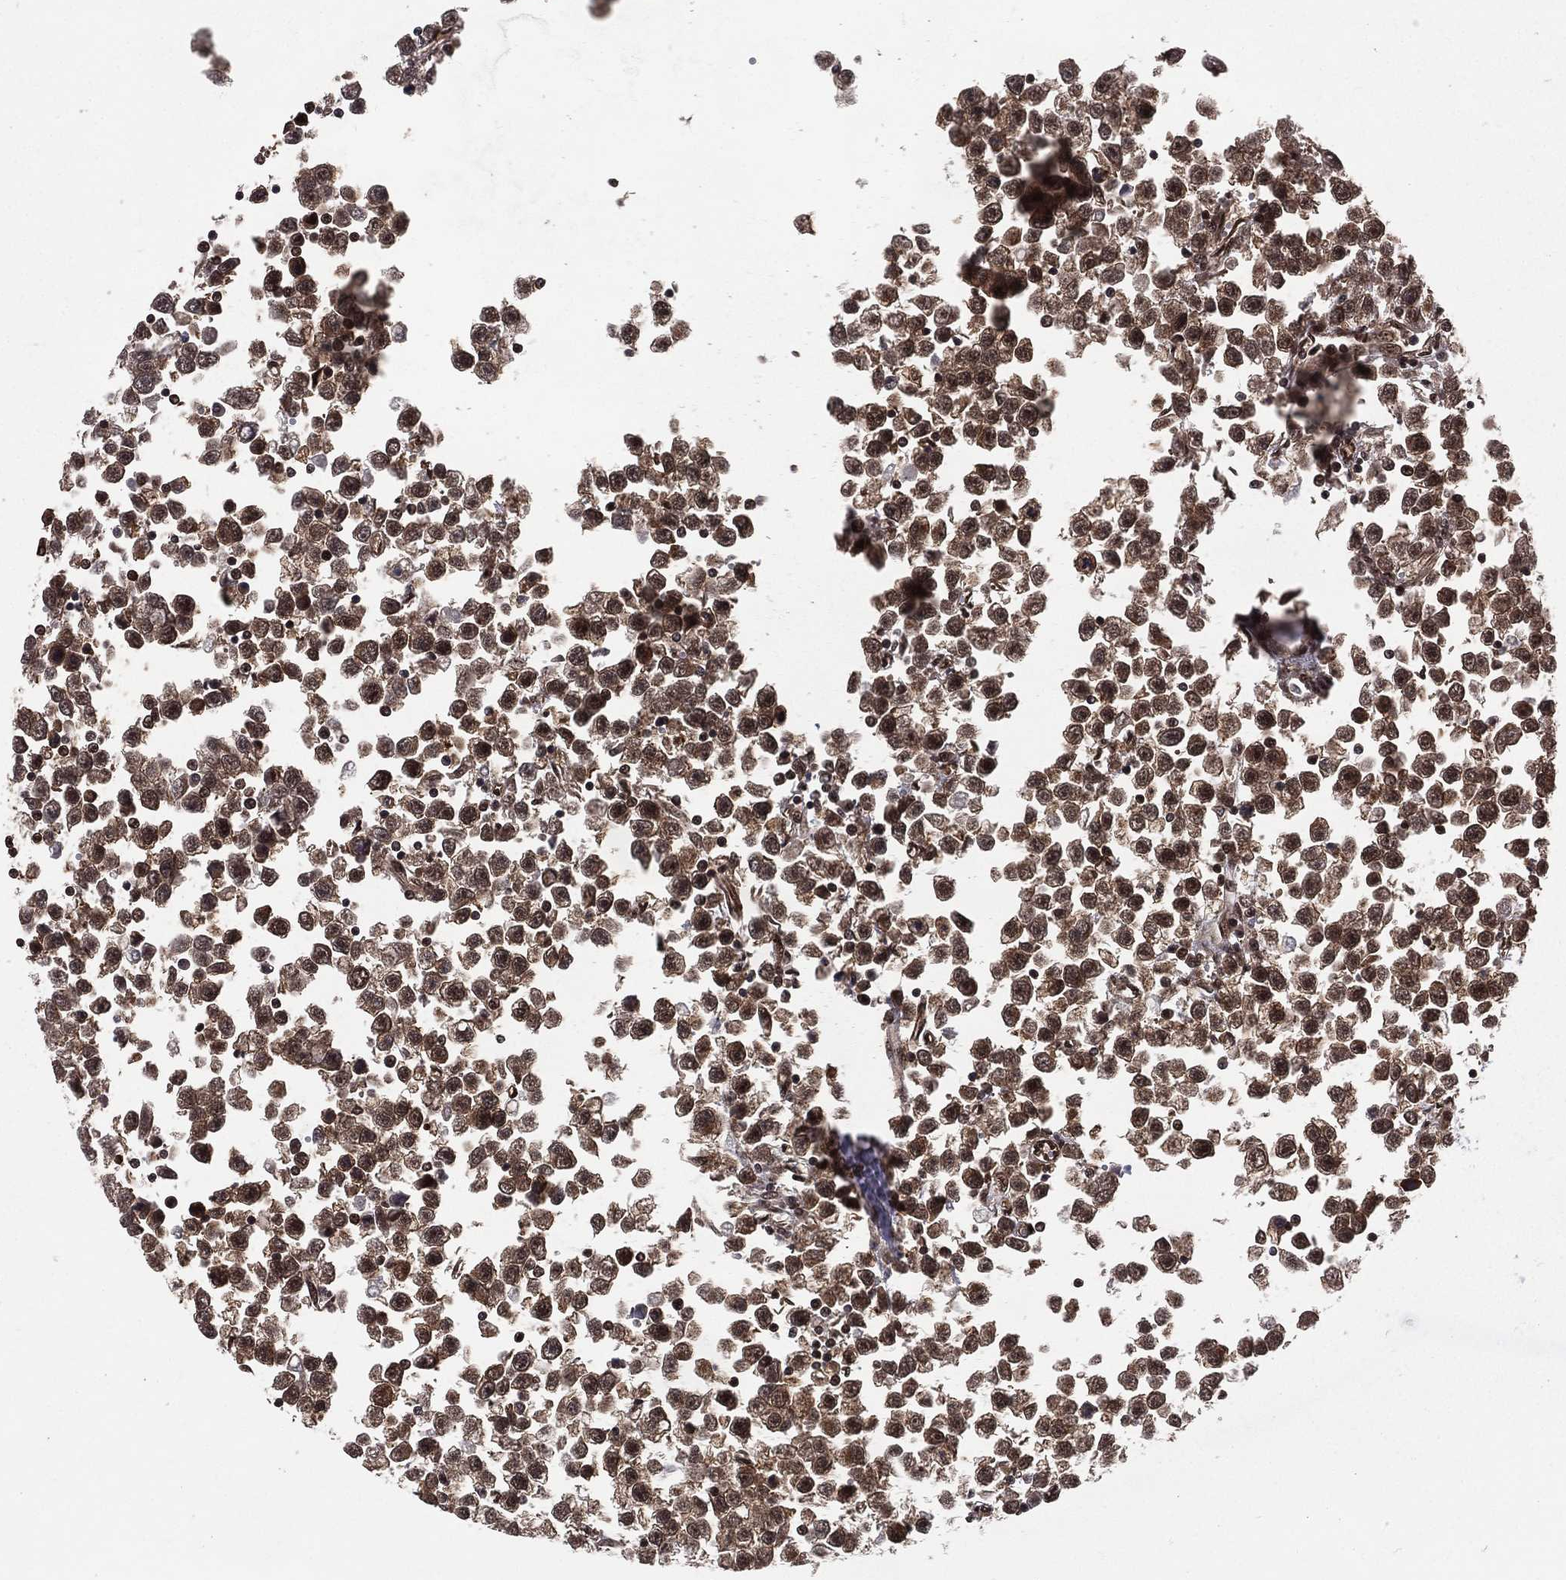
{"staining": {"intensity": "moderate", "quantity": ">75%", "location": "cytoplasmic/membranous,nuclear"}, "tissue": "testis cancer", "cell_type": "Tumor cells", "image_type": "cancer", "snomed": [{"axis": "morphology", "description": "Seminoma, NOS"}, {"axis": "topography", "description": "Testis"}], "caption": "Protein staining shows moderate cytoplasmic/membranous and nuclear staining in about >75% of tumor cells in testis seminoma. (DAB IHC, brown staining for protein, blue staining for nuclei).", "gene": "COPS4", "patient": {"sex": "male", "age": 34}}